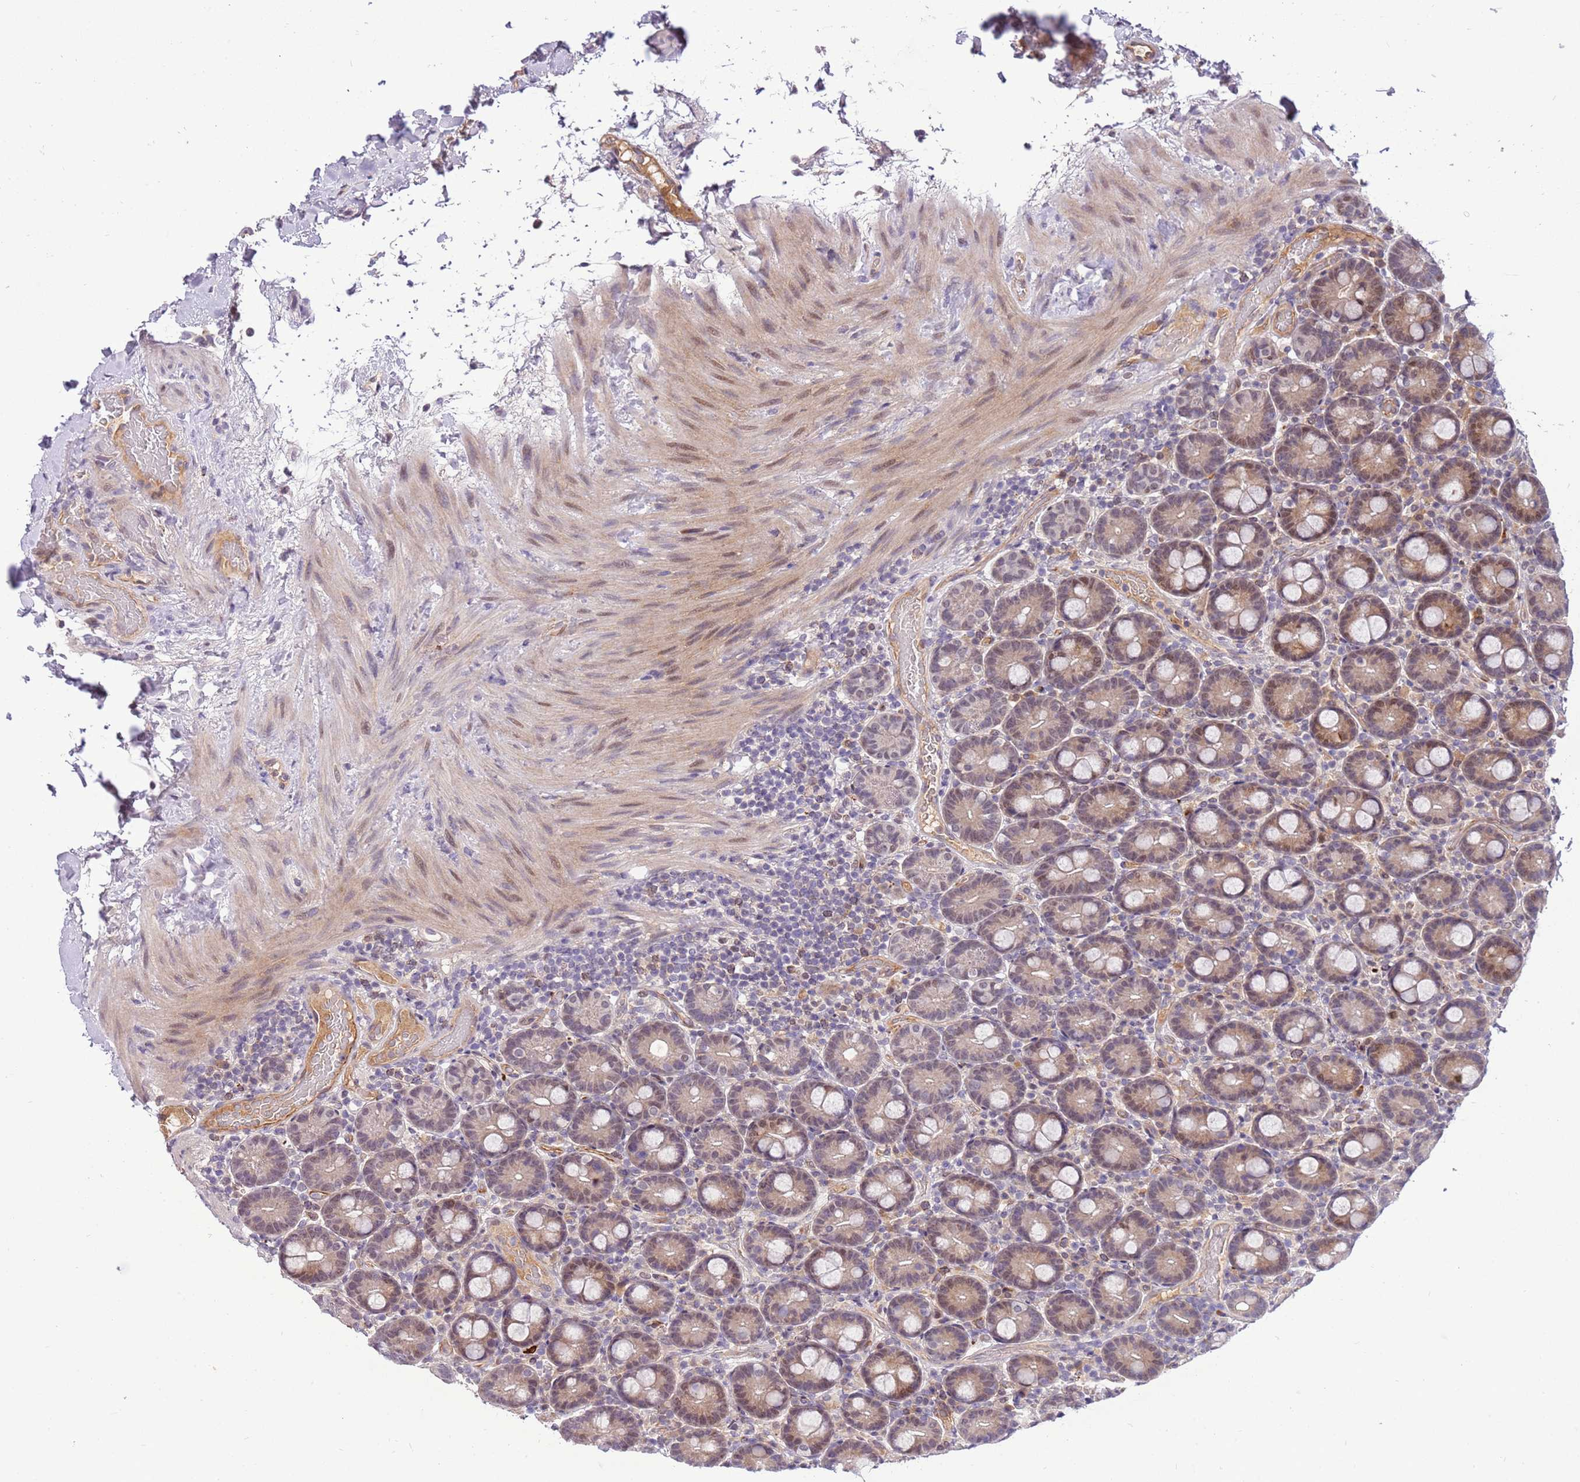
{"staining": {"intensity": "weak", "quantity": "25%-75%", "location": "cytoplasmic/membranous,nuclear"}, "tissue": "duodenum", "cell_type": "Glandular cells", "image_type": "normal", "snomed": [{"axis": "morphology", "description": "Normal tissue, NOS"}, {"axis": "topography", "description": "Duodenum"}], "caption": "Approximately 25%-75% of glandular cells in unremarkable human duodenum exhibit weak cytoplasmic/membranous,nuclear protein expression as visualized by brown immunohistochemical staining.", "gene": "MAGEF1", "patient": {"sex": "male", "age": 55}}